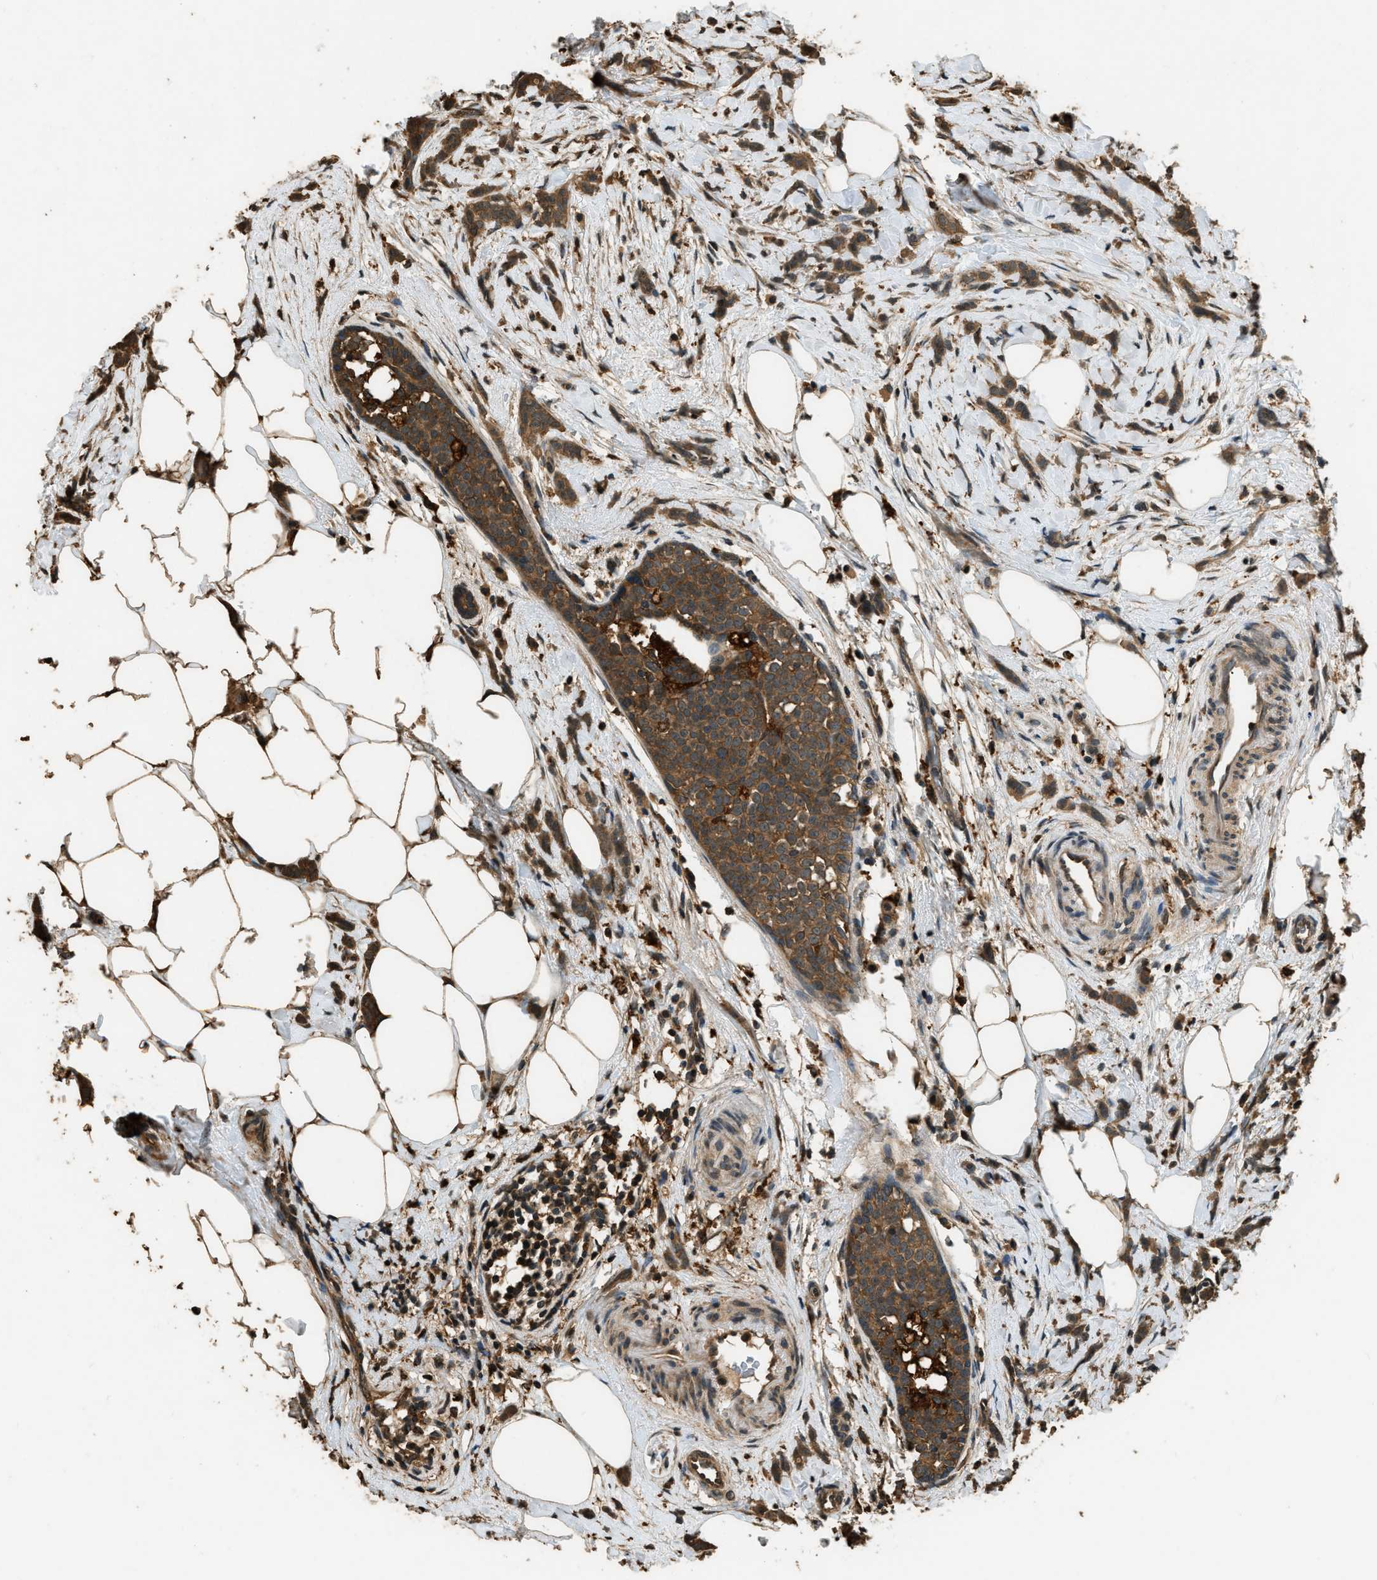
{"staining": {"intensity": "moderate", "quantity": ">75%", "location": "cytoplasmic/membranous"}, "tissue": "breast cancer", "cell_type": "Tumor cells", "image_type": "cancer", "snomed": [{"axis": "morphology", "description": "Lobular carcinoma, in situ"}, {"axis": "morphology", "description": "Lobular carcinoma"}, {"axis": "topography", "description": "Breast"}], "caption": "DAB immunohistochemical staining of human breast cancer (lobular carcinoma in situ) displays moderate cytoplasmic/membranous protein staining in about >75% of tumor cells. (DAB (3,3'-diaminobenzidine) IHC with brightfield microscopy, high magnification).", "gene": "RAP2A", "patient": {"sex": "female", "age": 41}}